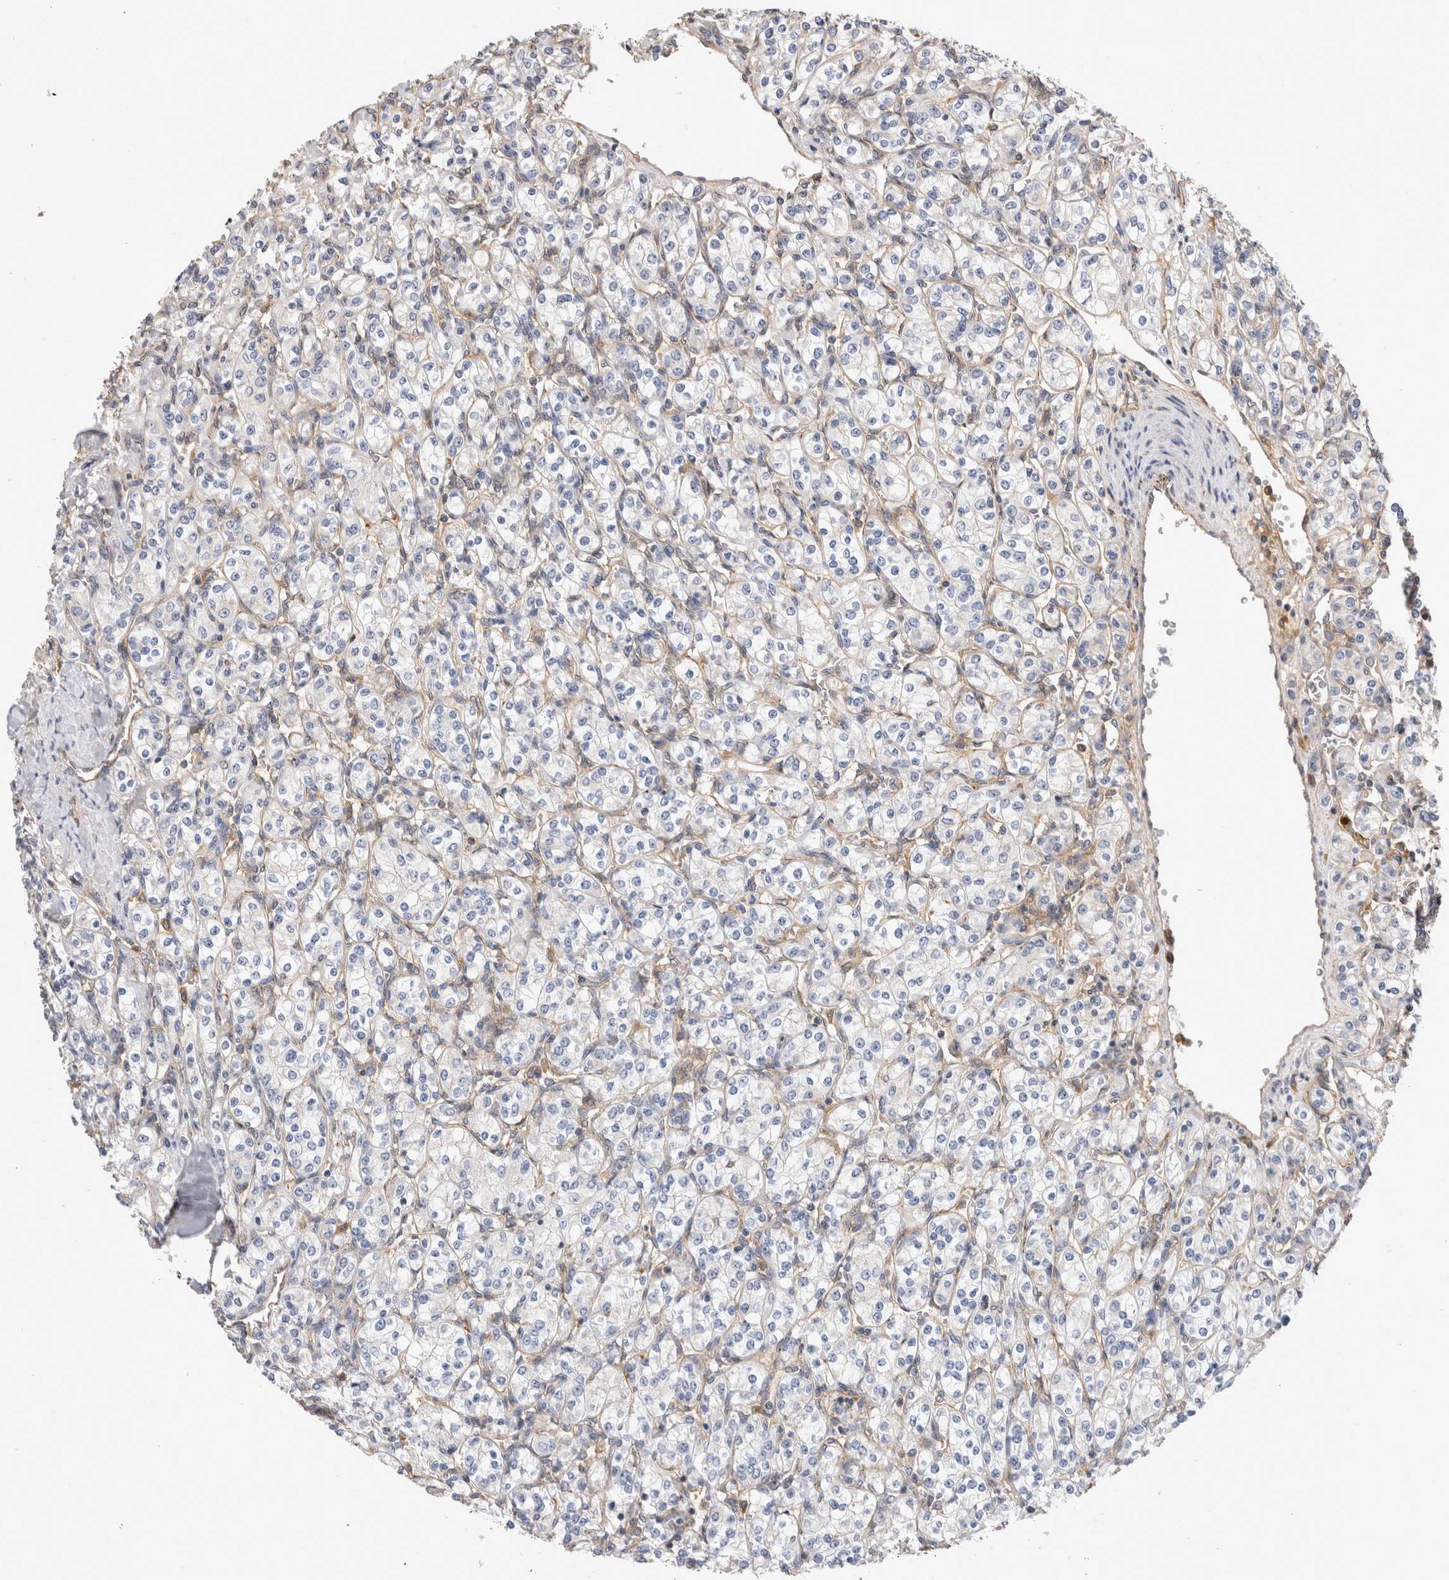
{"staining": {"intensity": "negative", "quantity": "none", "location": "none"}, "tissue": "renal cancer", "cell_type": "Tumor cells", "image_type": "cancer", "snomed": [{"axis": "morphology", "description": "Adenocarcinoma, NOS"}, {"axis": "topography", "description": "Kidney"}], "caption": "A micrograph of adenocarcinoma (renal) stained for a protein reveals no brown staining in tumor cells.", "gene": "BNIP2", "patient": {"sex": "male", "age": 77}}